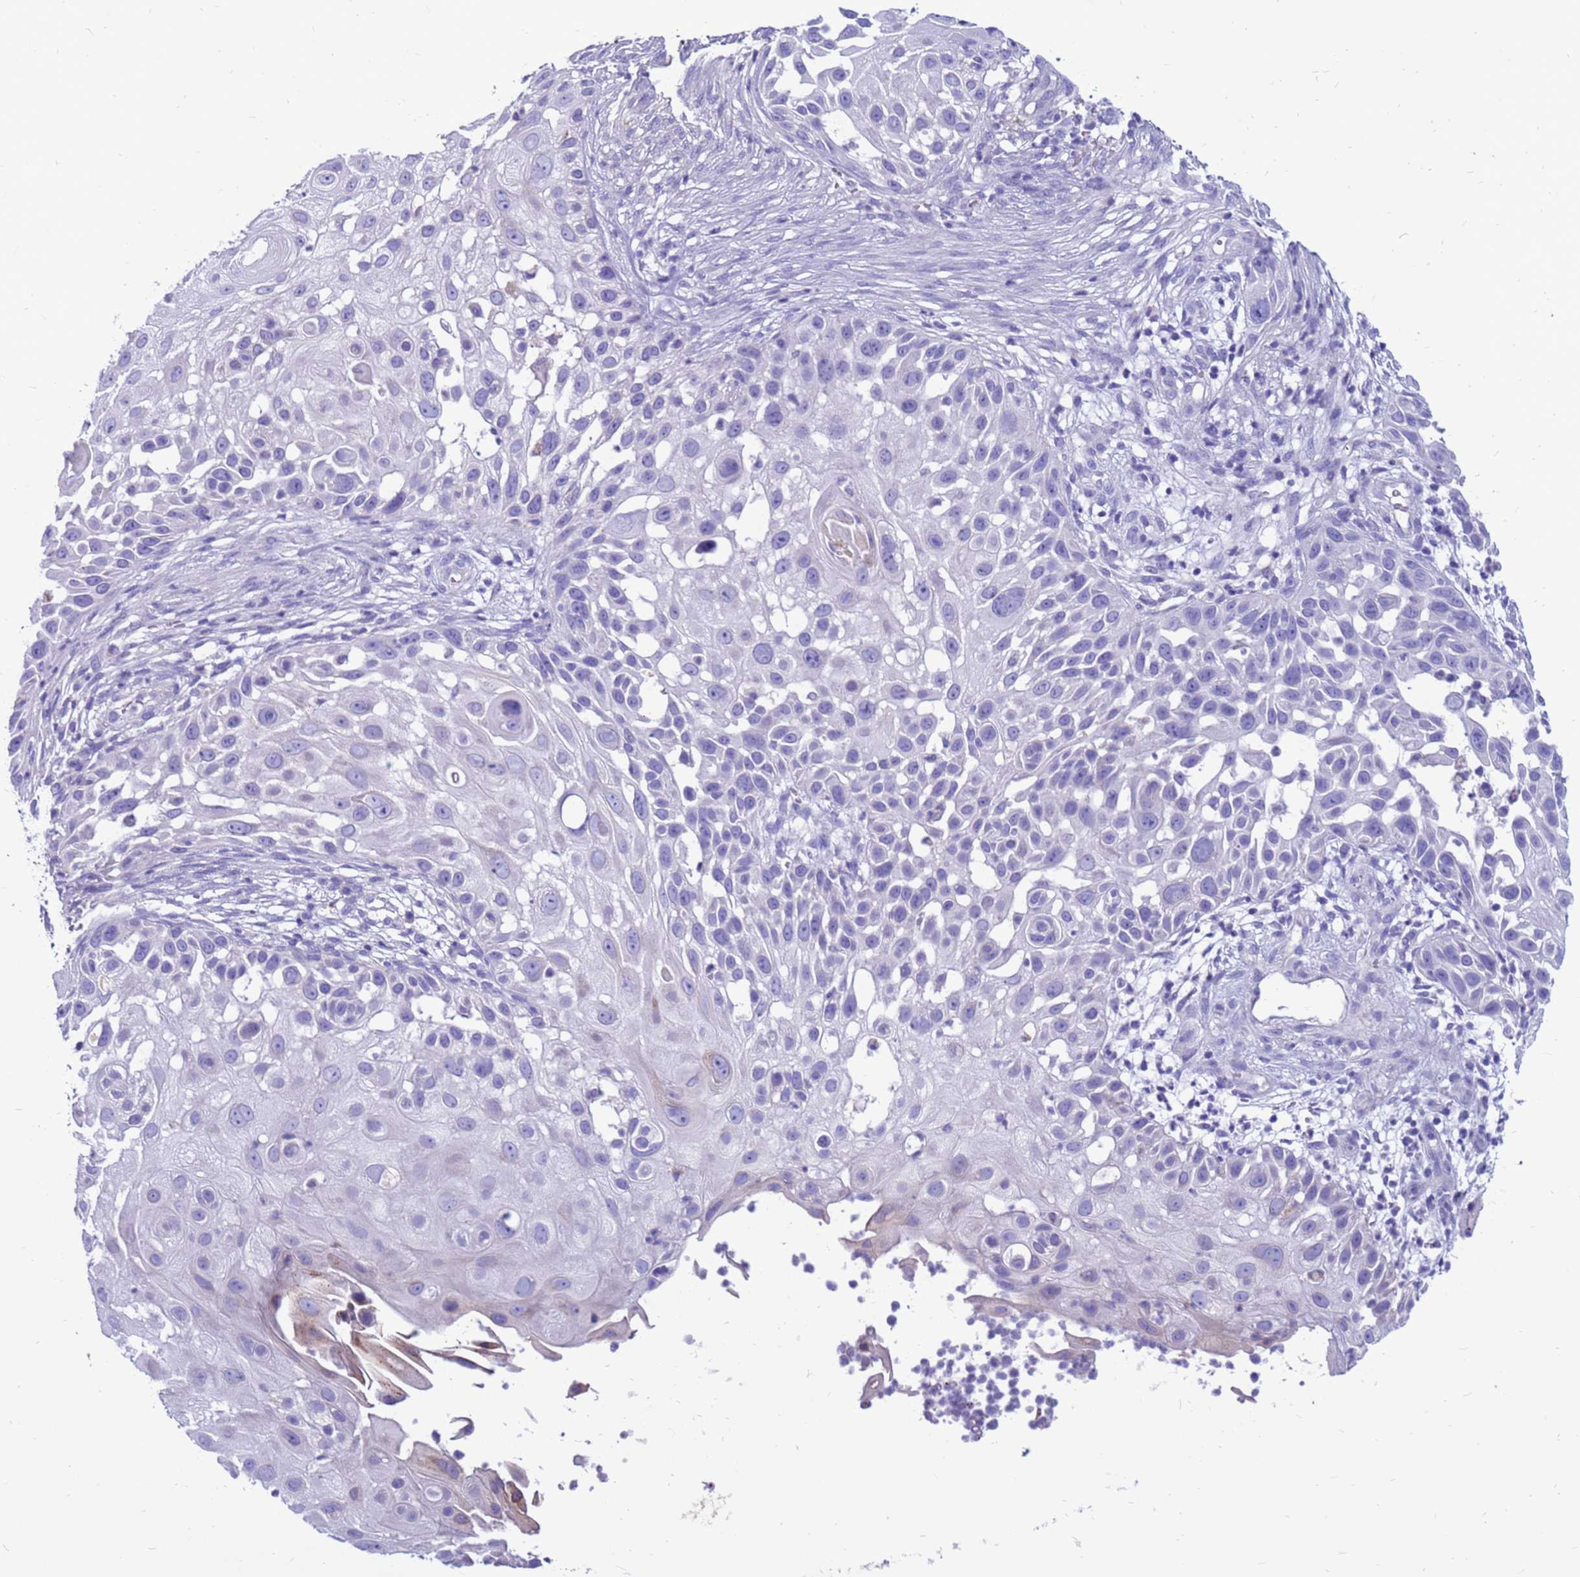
{"staining": {"intensity": "negative", "quantity": "none", "location": "none"}, "tissue": "skin cancer", "cell_type": "Tumor cells", "image_type": "cancer", "snomed": [{"axis": "morphology", "description": "Squamous cell carcinoma, NOS"}, {"axis": "topography", "description": "Skin"}], "caption": "DAB immunohistochemical staining of human squamous cell carcinoma (skin) shows no significant expression in tumor cells. (Brightfield microscopy of DAB immunohistochemistry (IHC) at high magnification).", "gene": "PDE10A", "patient": {"sex": "female", "age": 44}}